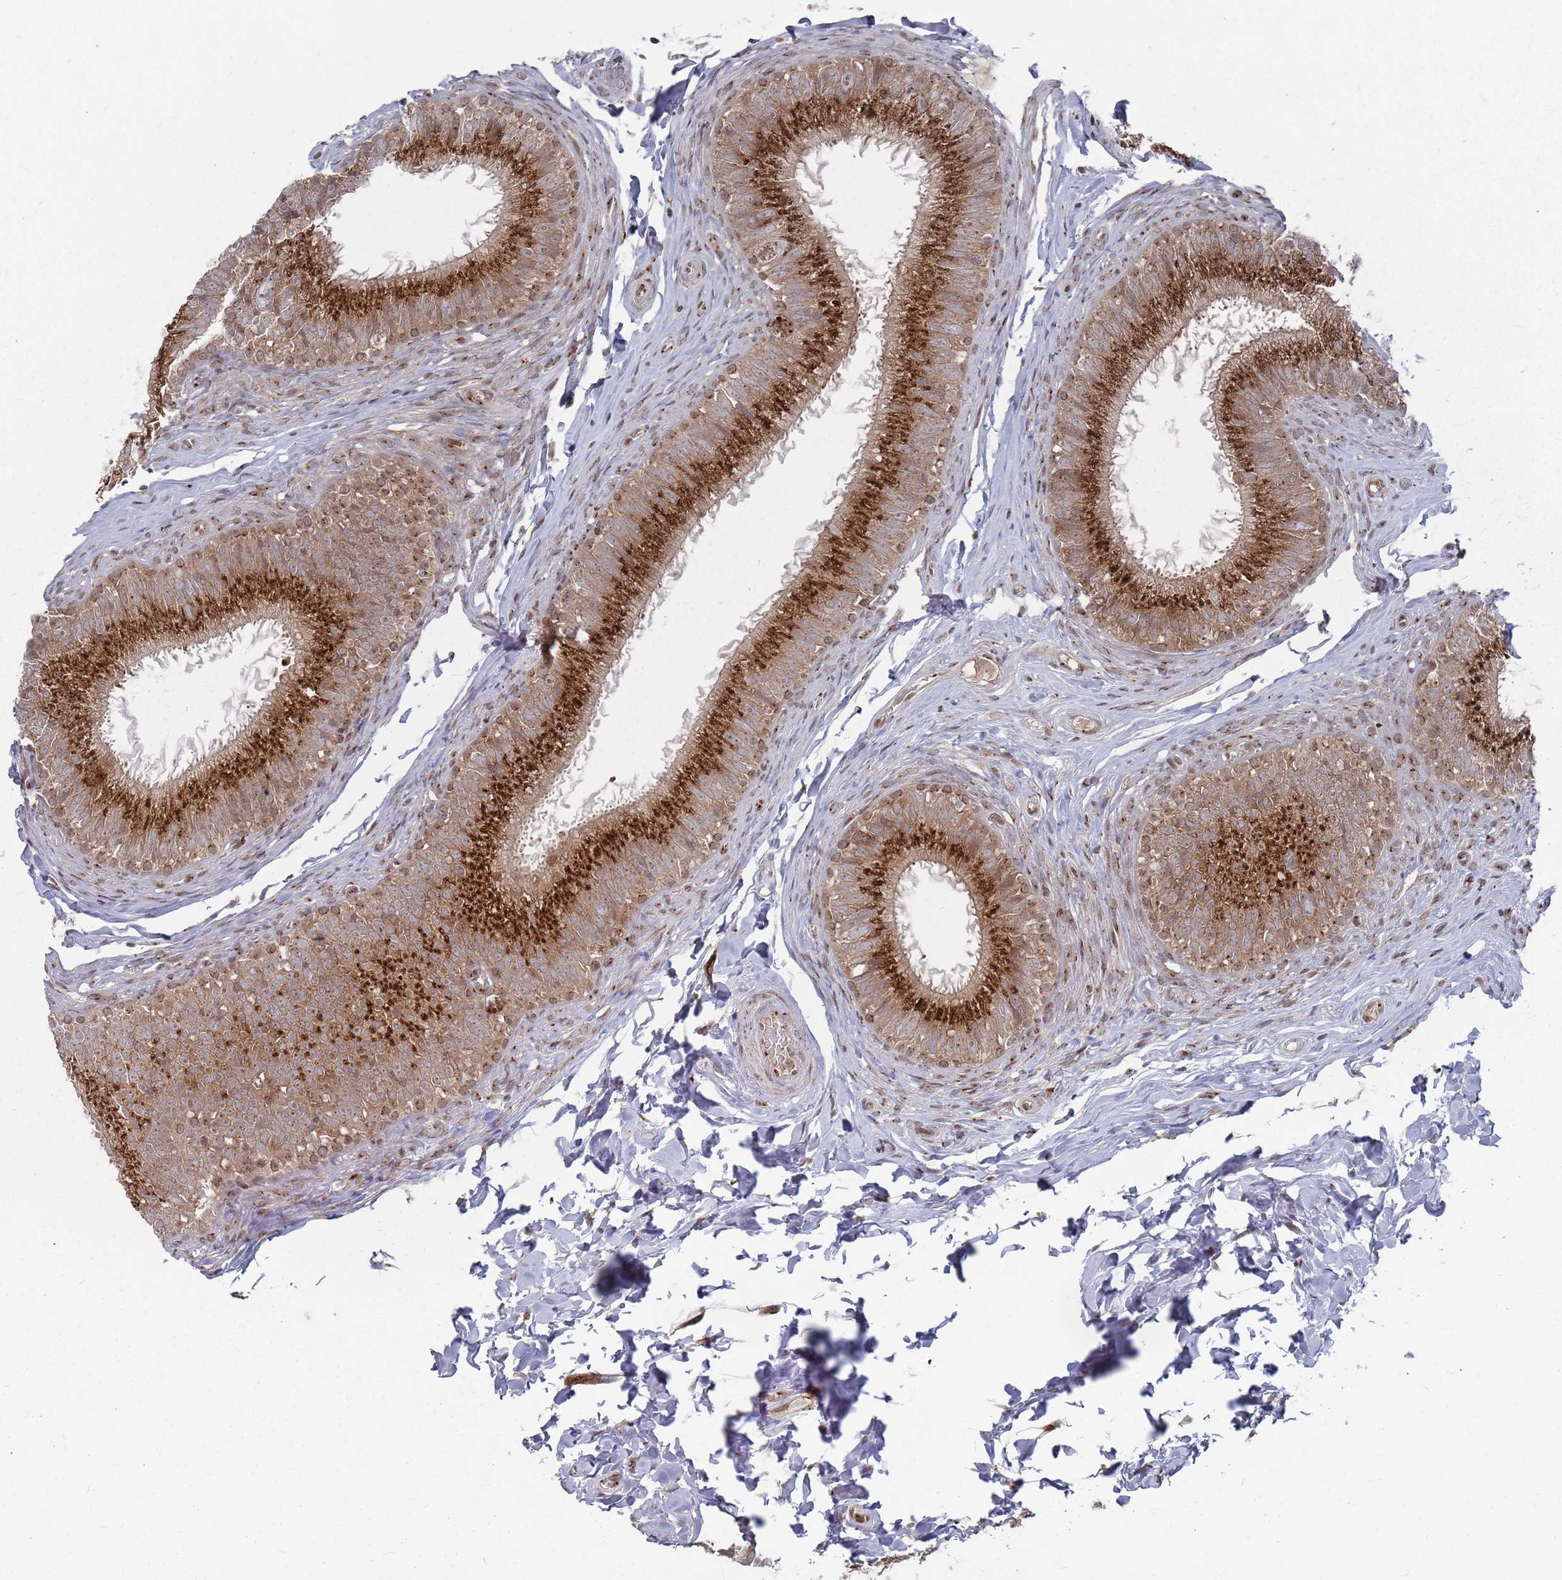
{"staining": {"intensity": "strong", "quantity": ">75%", "location": "cytoplasmic/membranous"}, "tissue": "epididymis", "cell_type": "Glandular cells", "image_type": "normal", "snomed": [{"axis": "morphology", "description": "Normal tissue, NOS"}, {"axis": "topography", "description": "Epididymis"}], "caption": "Unremarkable epididymis shows strong cytoplasmic/membranous staining in about >75% of glandular cells, visualized by immunohistochemistry. (DAB (3,3'-diaminobenzidine) IHC, brown staining for protein, blue staining for nuclei).", "gene": "FMO4", "patient": {"sex": "male", "age": 49}}